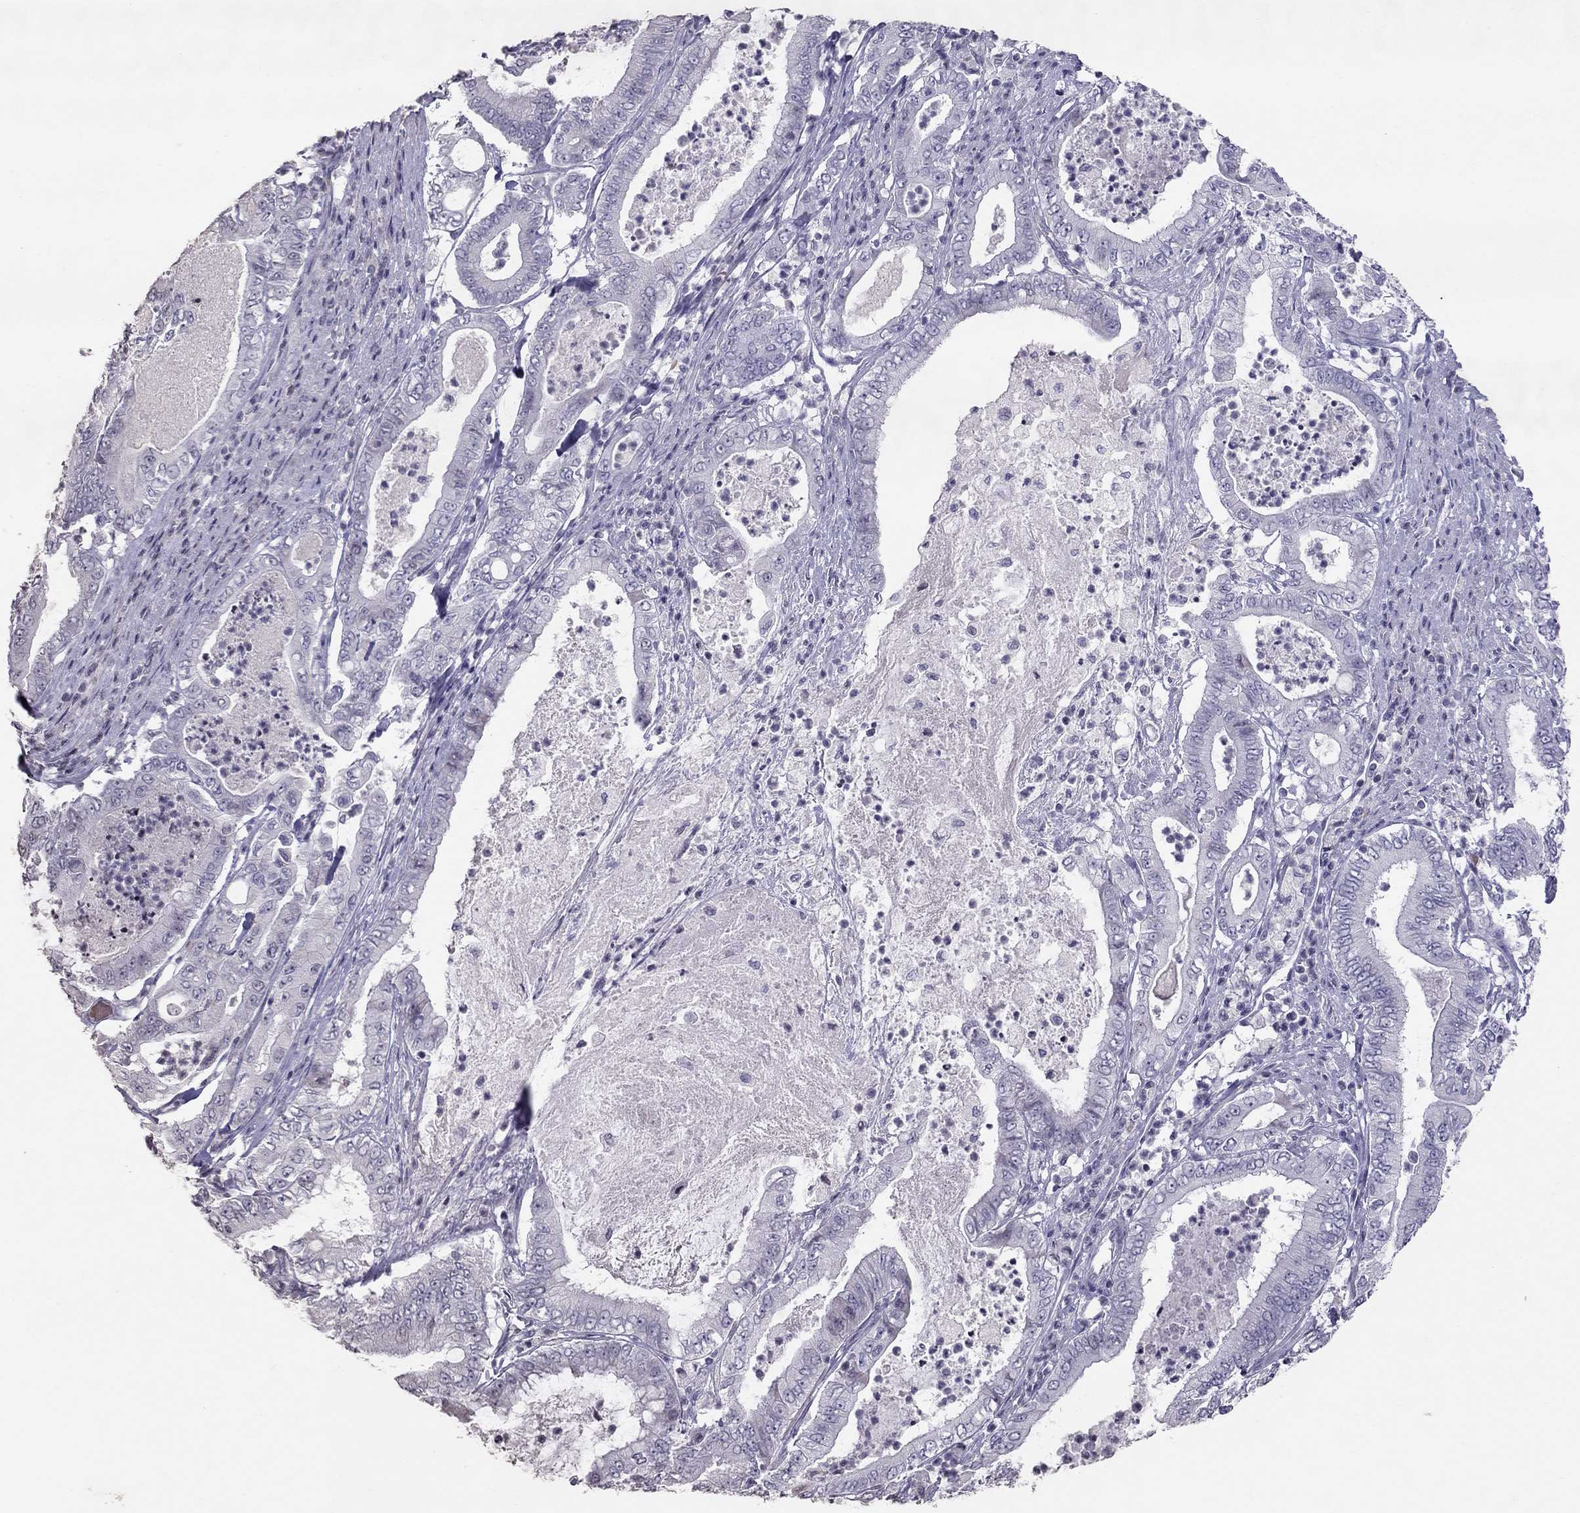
{"staining": {"intensity": "negative", "quantity": "none", "location": "none"}, "tissue": "pancreatic cancer", "cell_type": "Tumor cells", "image_type": "cancer", "snomed": [{"axis": "morphology", "description": "Adenocarcinoma, NOS"}, {"axis": "topography", "description": "Pancreas"}], "caption": "Pancreatic cancer was stained to show a protein in brown. There is no significant expression in tumor cells. The staining is performed using DAB brown chromogen with nuclei counter-stained in using hematoxylin.", "gene": "TSHB", "patient": {"sex": "male", "age": 71}}